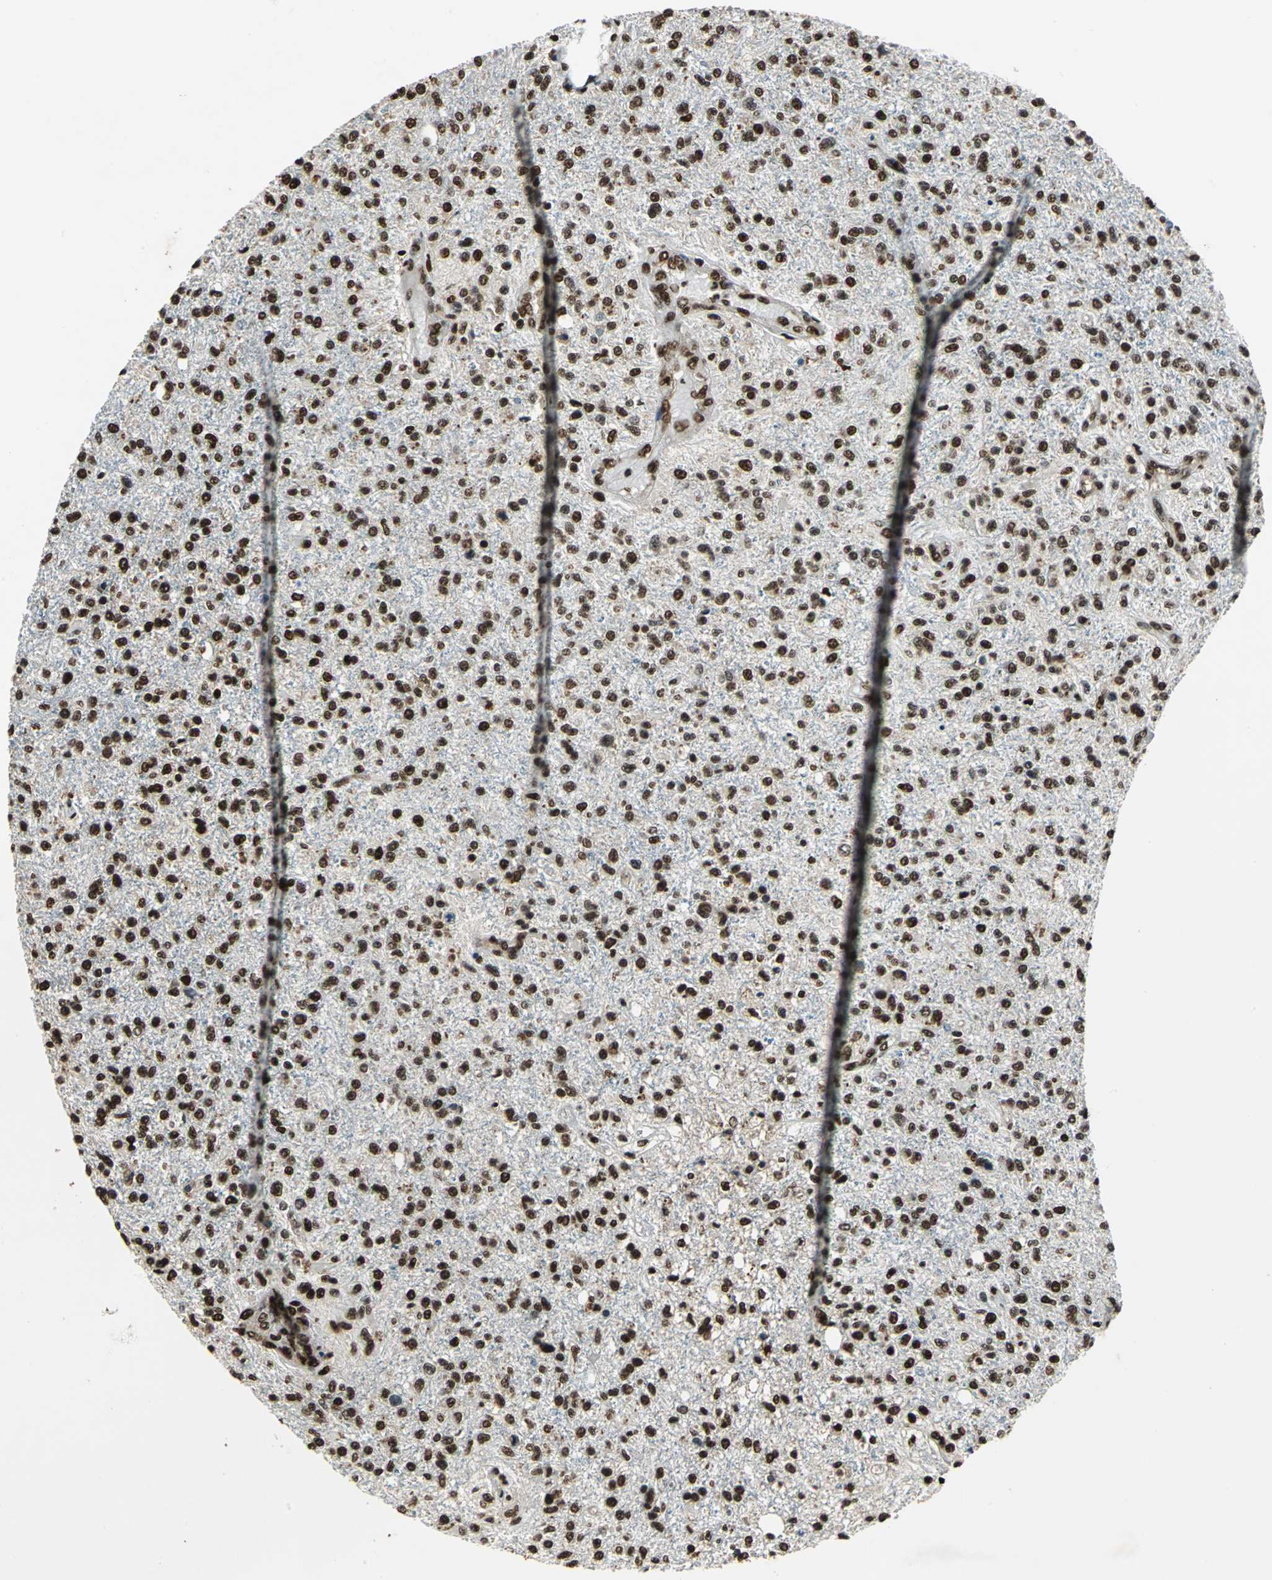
{"staining": {"intensity": "strong", "quantity": ">75%", "location": "nuclear"}, "tissue": "glioma", "cell_type": "Tumor cells", "image_type": "cancer", "snomed": [{"axis": "morphology", "description": "Glioma, malignant, High grade"}, {"axis": "topography", "description": "Cerebral cortex"}], "caption": "Glioma tissue shows strong nuclear staining in approximately >75% of tumor cells", "gene": "ANP32A", "patient": {"sex": "male", "age": 76}}